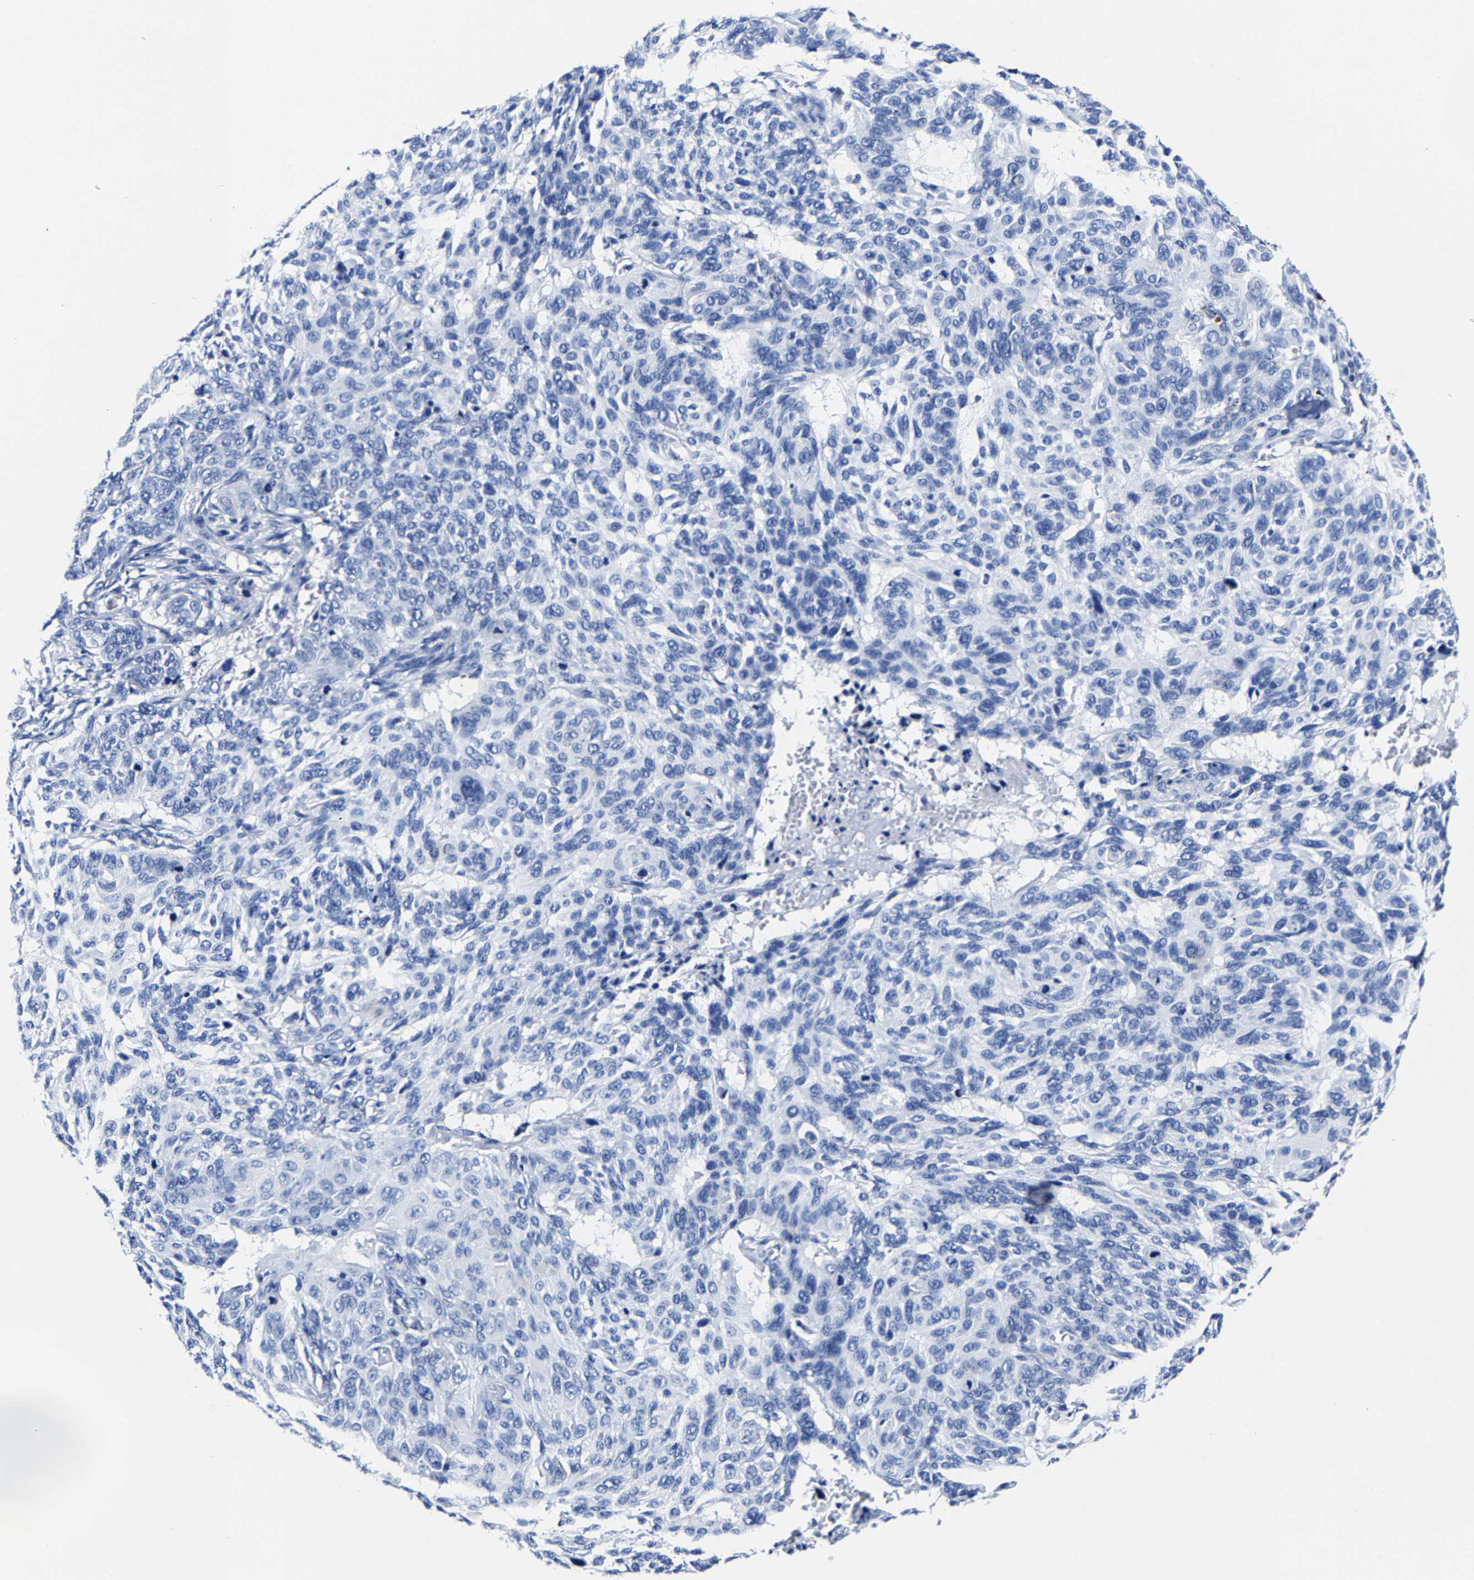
{"staining": {"intensity": "negative", "quantity": "none", "location": "none"}, "tissue": "skin cancer", "cell_type": "Tumor cells", "image_type": "cancer", "snomed": [{"axis": "morphology", "description": "Basal cell carcinoma"}, {"axis": "topography", "description": "Skin"}], "caption": "This is a photomicrograph of IHC staining of skin cancer (basal cell carcinoma), which shows no staining in tumor cells.", "gene": "CPA2", "patient": {"sex": "male", "age": 85}}